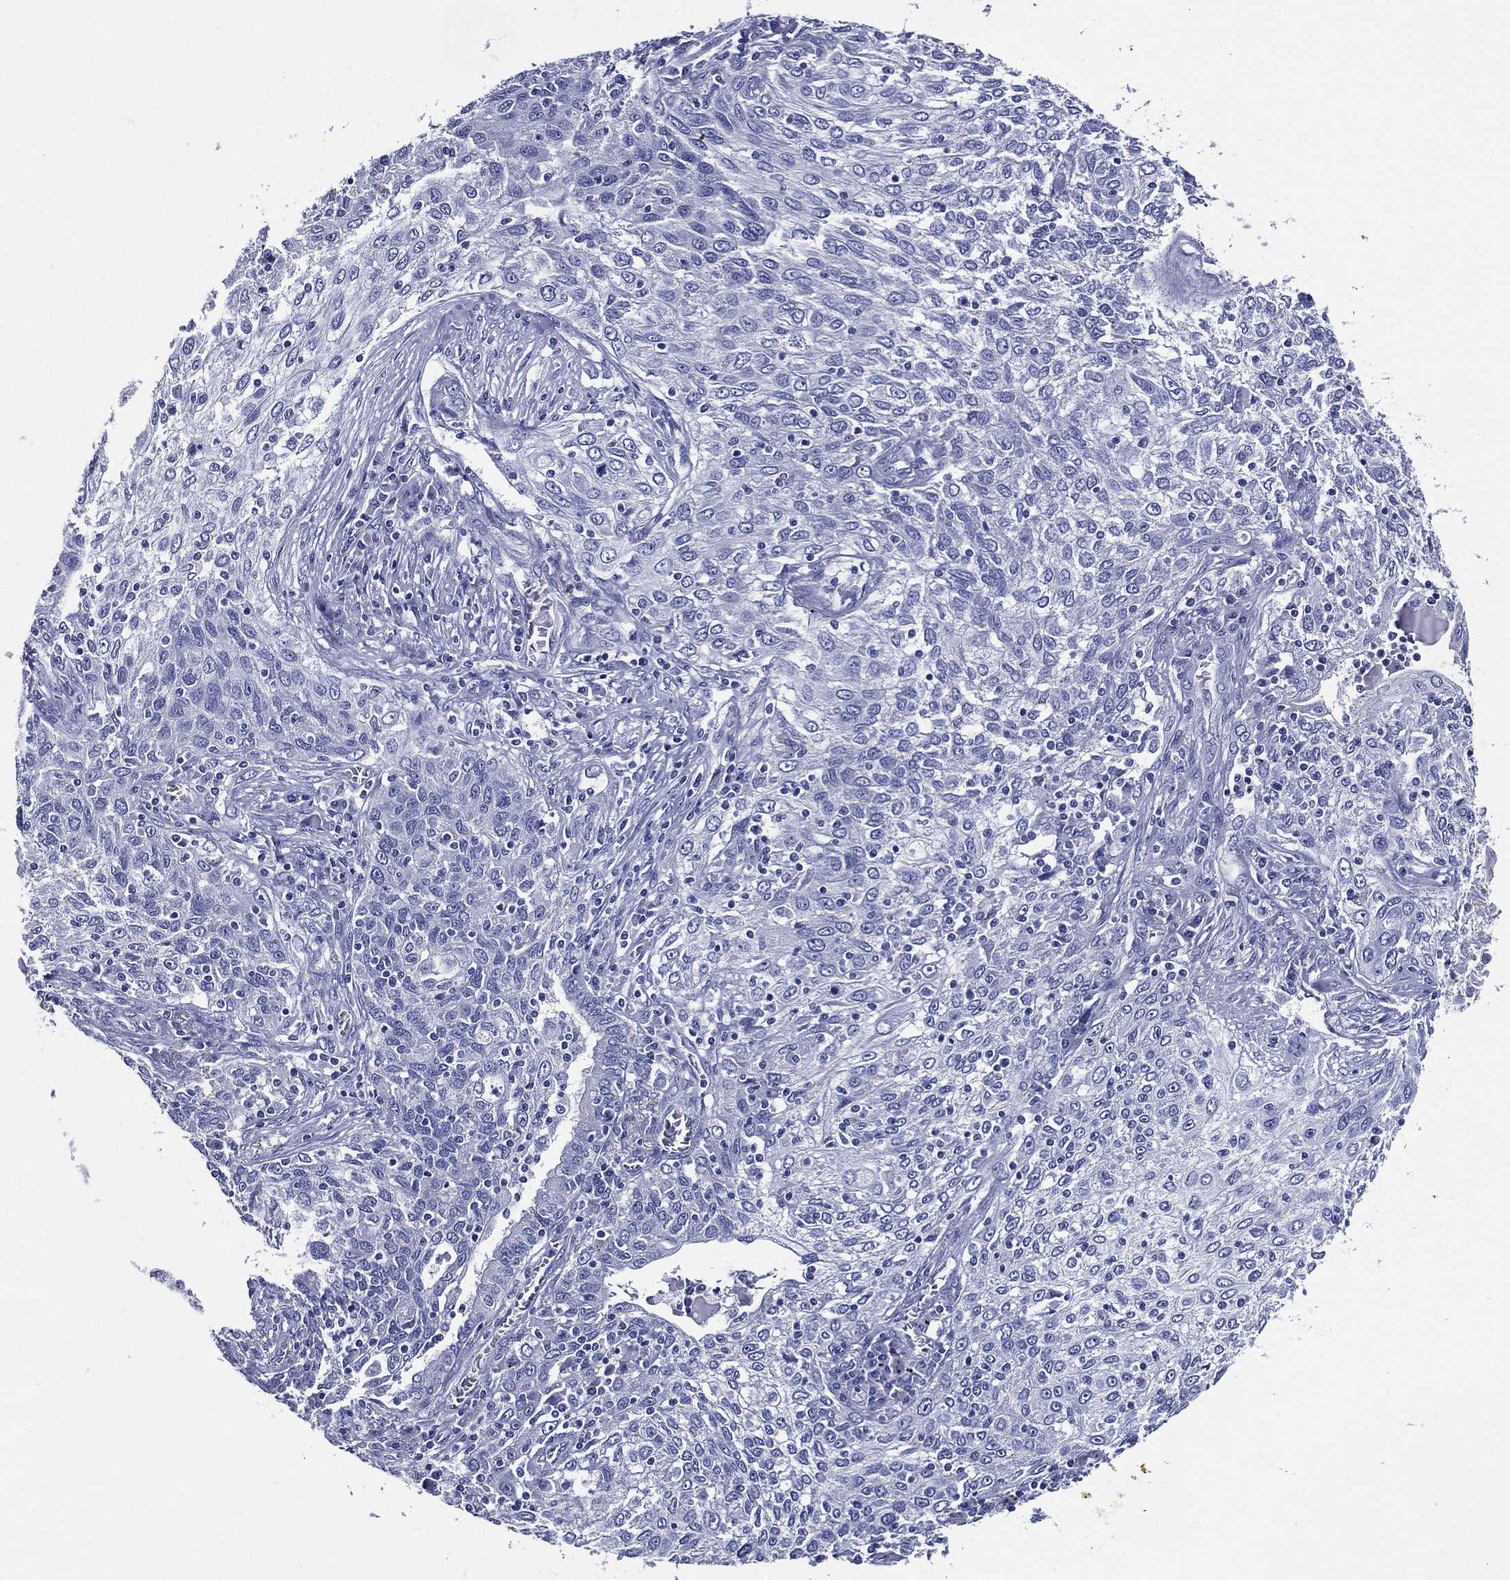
{"staining": {"intensity": "negative", "quantity": "none", "location": "none"}, "tissue": "lung cancer", "cell_type": "Tumor cells", "image_type": "cancer", "snomed": [{"axis": "morphology", "description": "Squamous cell carcinoma, NOS"}, {"axis": "topography", "description": "Lung"}], "caption": "A histopathology image of squamous cell carcinoma (lung) stained for a protein displays no brown staining in tumor cells. The staining was performed using DAB (3,3'-diaminobenzidine) to visualize the protein expression in brown, while the nuclei were stained in blue with hematoxylin (Magnification: 20x).", "gene": "ACE2", "patient": {"sex": "female", "age": 69}}